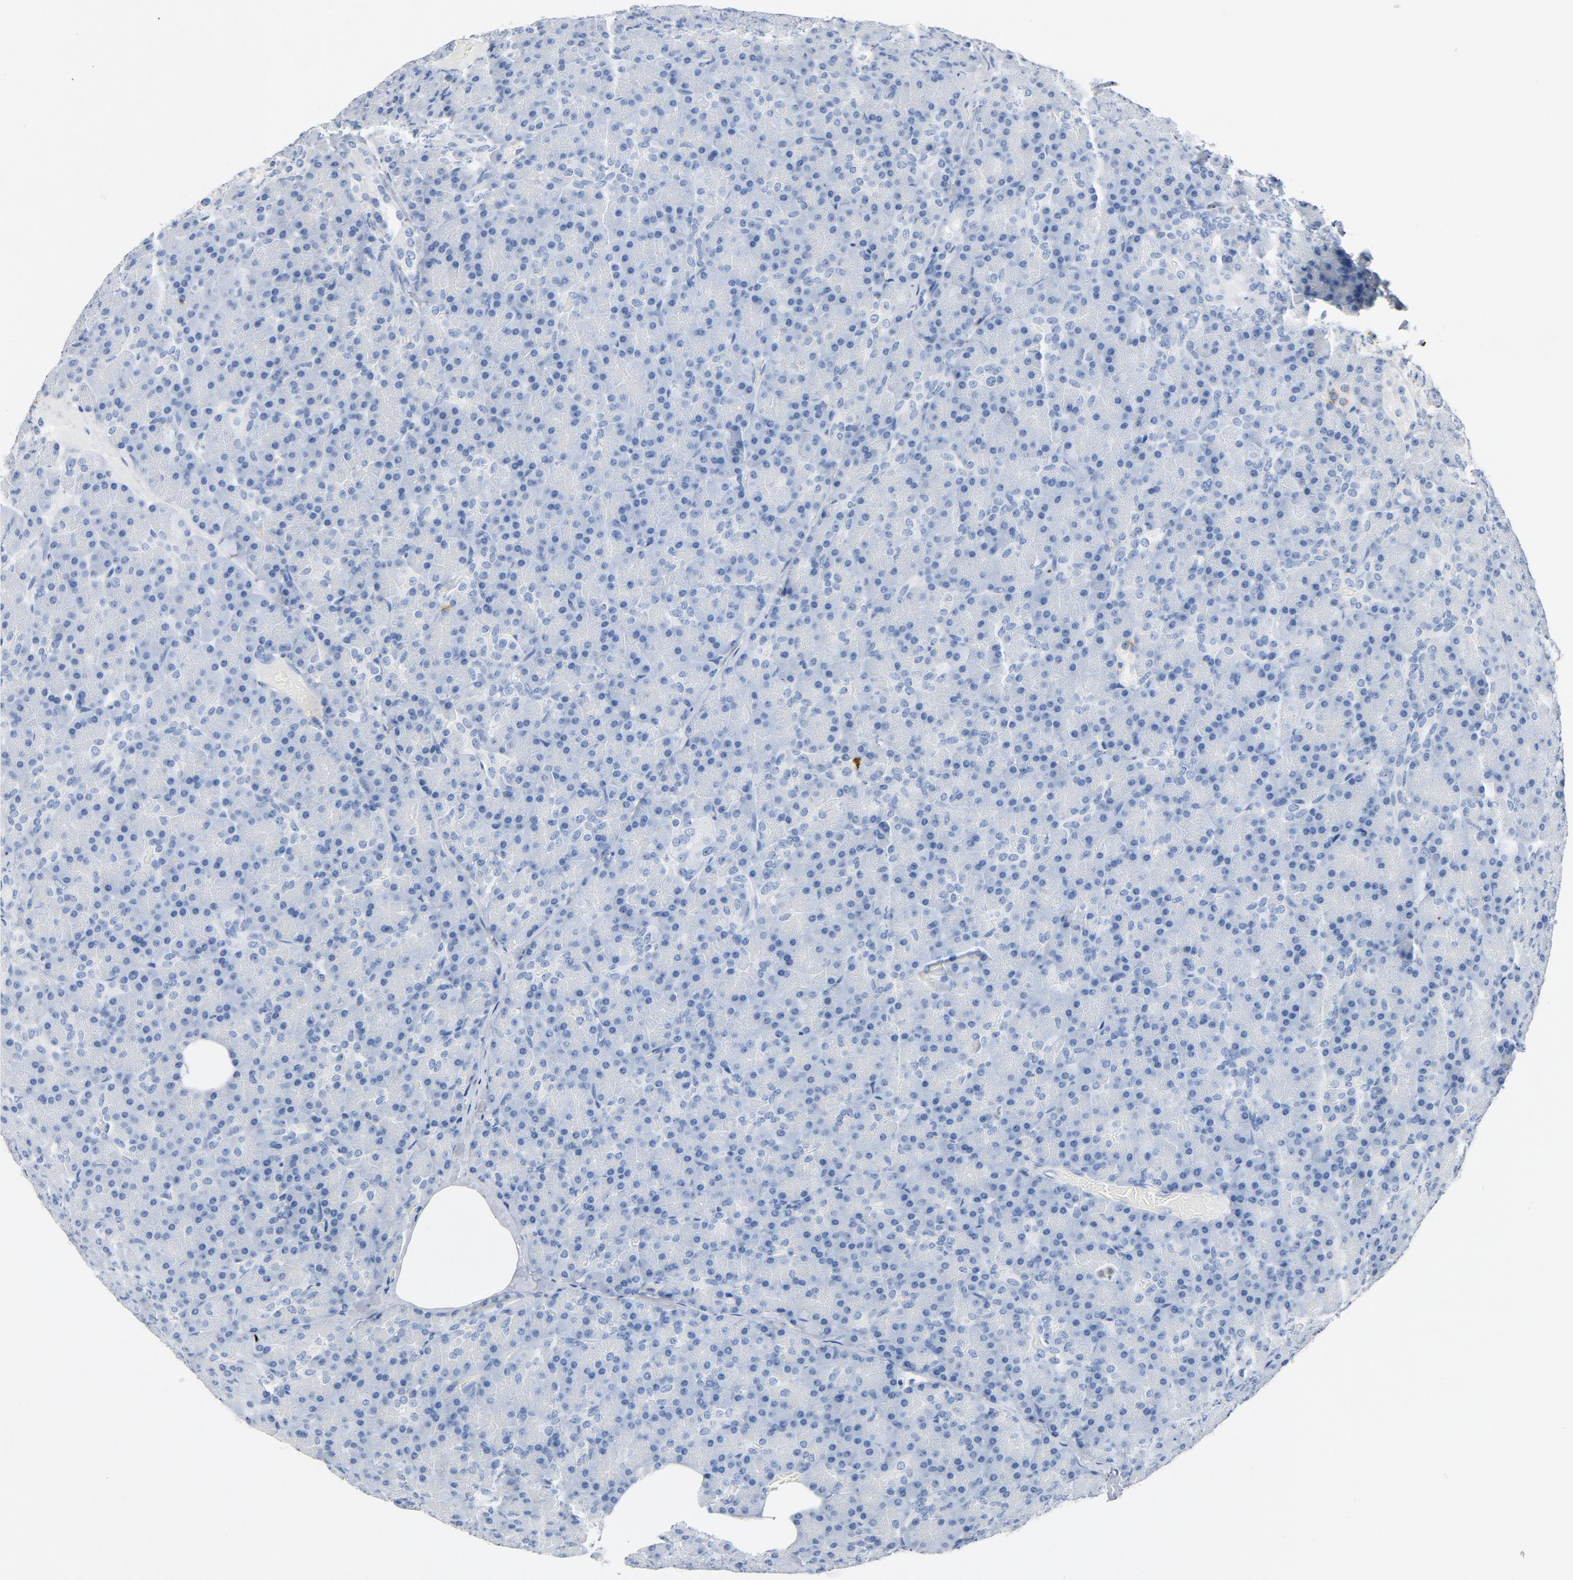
{"staining": {"intensity": "moderate", "quantity": "25%-75%", "location": "cytoplasmic/membranous"}, "tissue": "pancreas", "cell_type": "Exocrine glandular cells", "image_type": "normal", "snomed": [{"axis": "morphology", "description": "Normal tissue, NOS"}, {"axis": "topography", "description": "Pancreas"}], "caption": "Human pancreas stained for a protein (brown) displays moderate cytoplasmic/membranous positive positivity in approximately 25%-75% of exocrine glandular cells.", "gene": "PTPRB", "patient": {"sex": "female", "age": 43}}